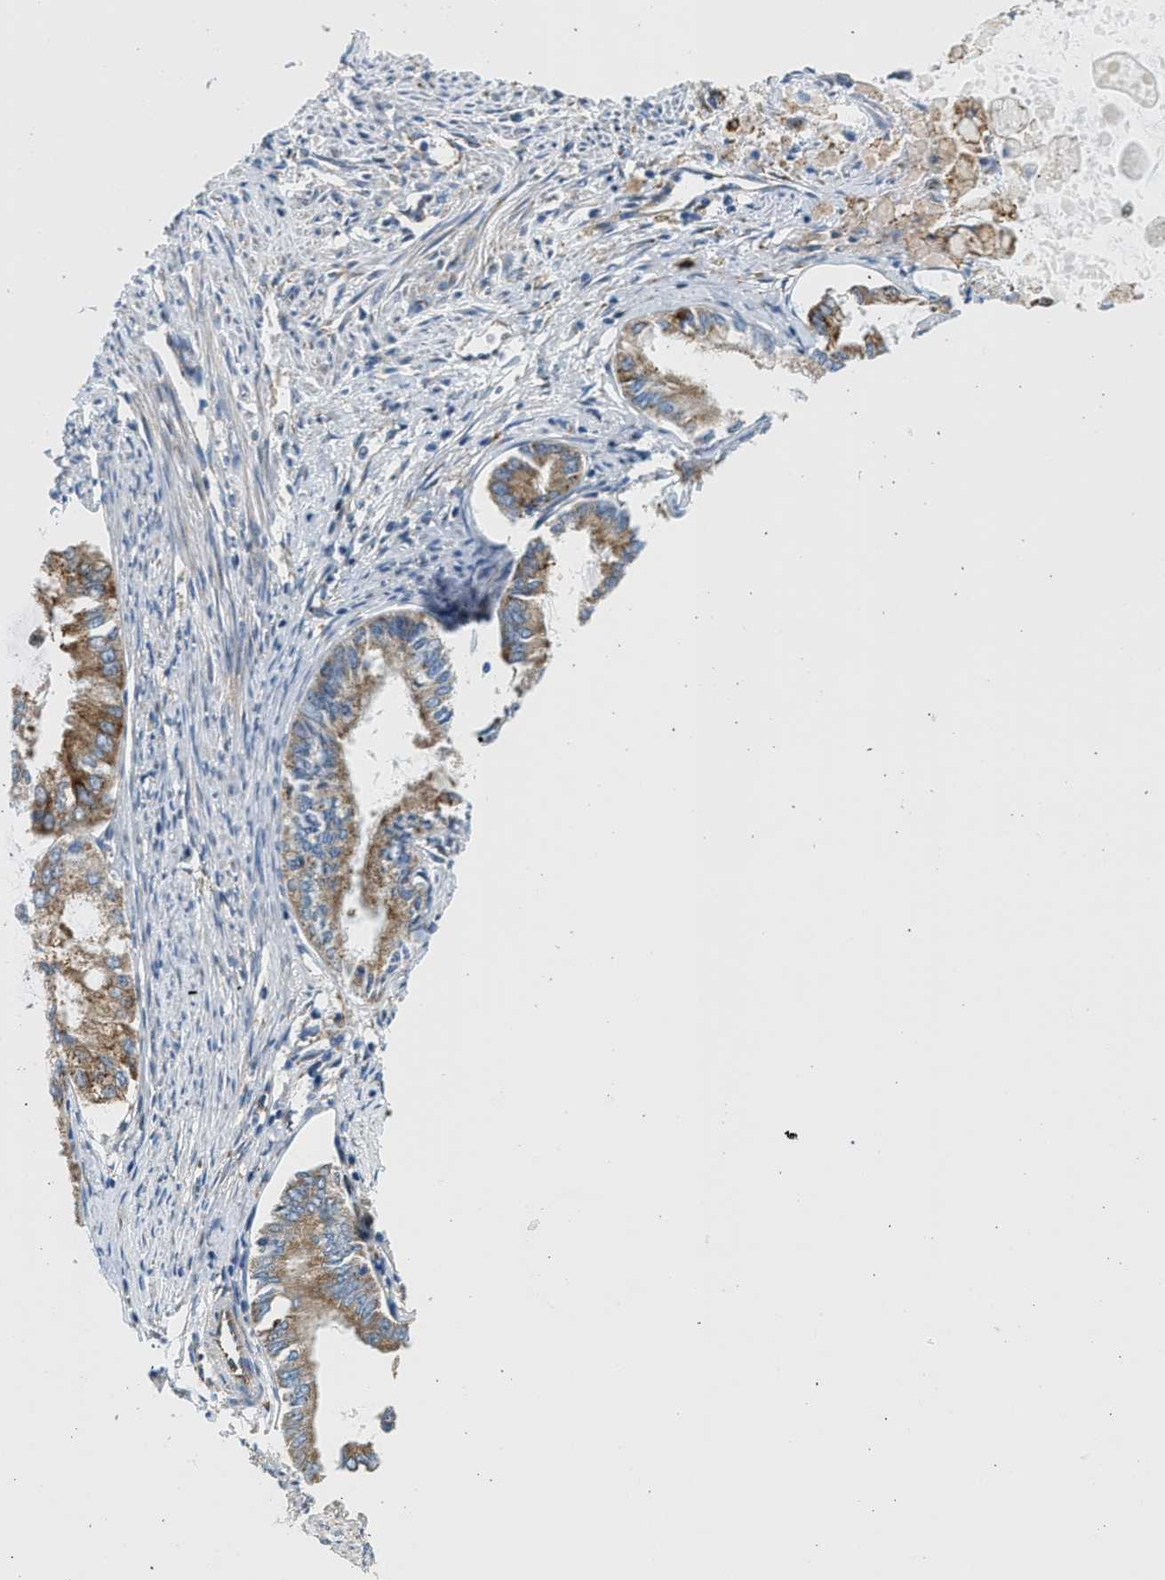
{"staining": {"intensity": "moderate", "quantity": ">75%", "location": "cytoplasmic/membranous"}, "tissue": "endometrial cancer", "cell_type": "Tumor cells", "image_type": "cancer", "snomed": [{"axis": "morphology", "description": "Adenocarcinoma, NOS"}, {"axis": "topography", "description": "Endometrium"}], "caption": "DAB (3,3'-diaminobenzidine) immunohistochemical staining of human endometrial cancer exhibits moderate cytoplasmic/membranous protein positivity in approximately >75% of tumor cells.", "gene": "CNTN6", "patient": {"sex": "female", "age": 86}}